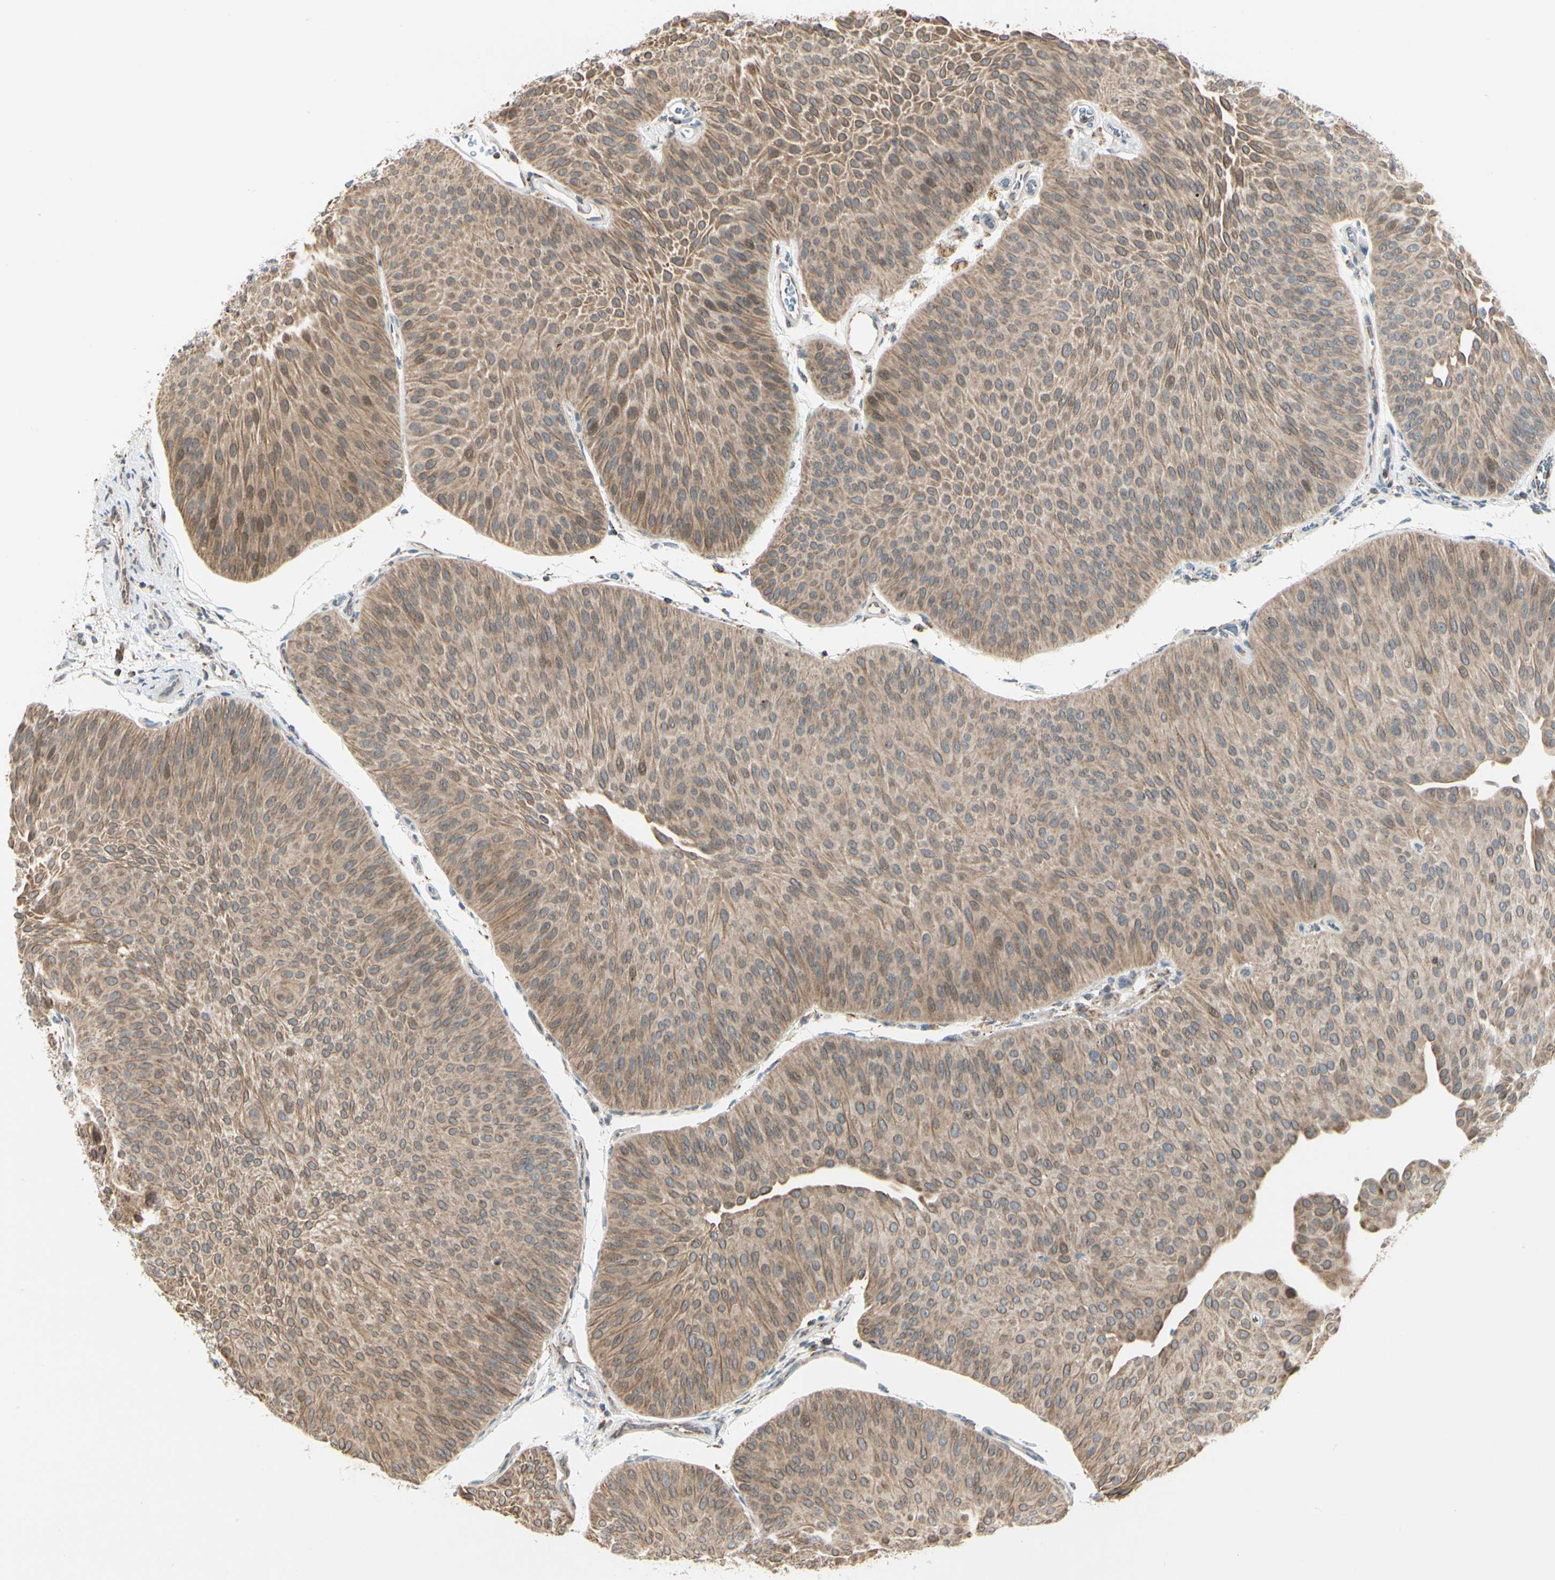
{"staining": {"intensity": "moderate", "quantity": ">75%", "location": "cytoplasmic/membranous"}, "tissue": "urothelial cancer", "cell_type": "Tumor cells", "image_type": "cancer", "snomed": [{"axis": "morphology", "description": "Urothelial carcinoma, Low grade"}, {"axis": "topography", "description": "Urinary bladder"}], "caption": "Low-grade urothelial carcinoma stained with IHC exhibits moderate cytoplasmic/membranous staining in about >75% of tumor cells. (DAB (3,3'-diaminobenzidine) = brown stain, brightfield microscopy at high magnification).", "gene": "ANKS6", "patient": {"sex": "female", "age": 60}}